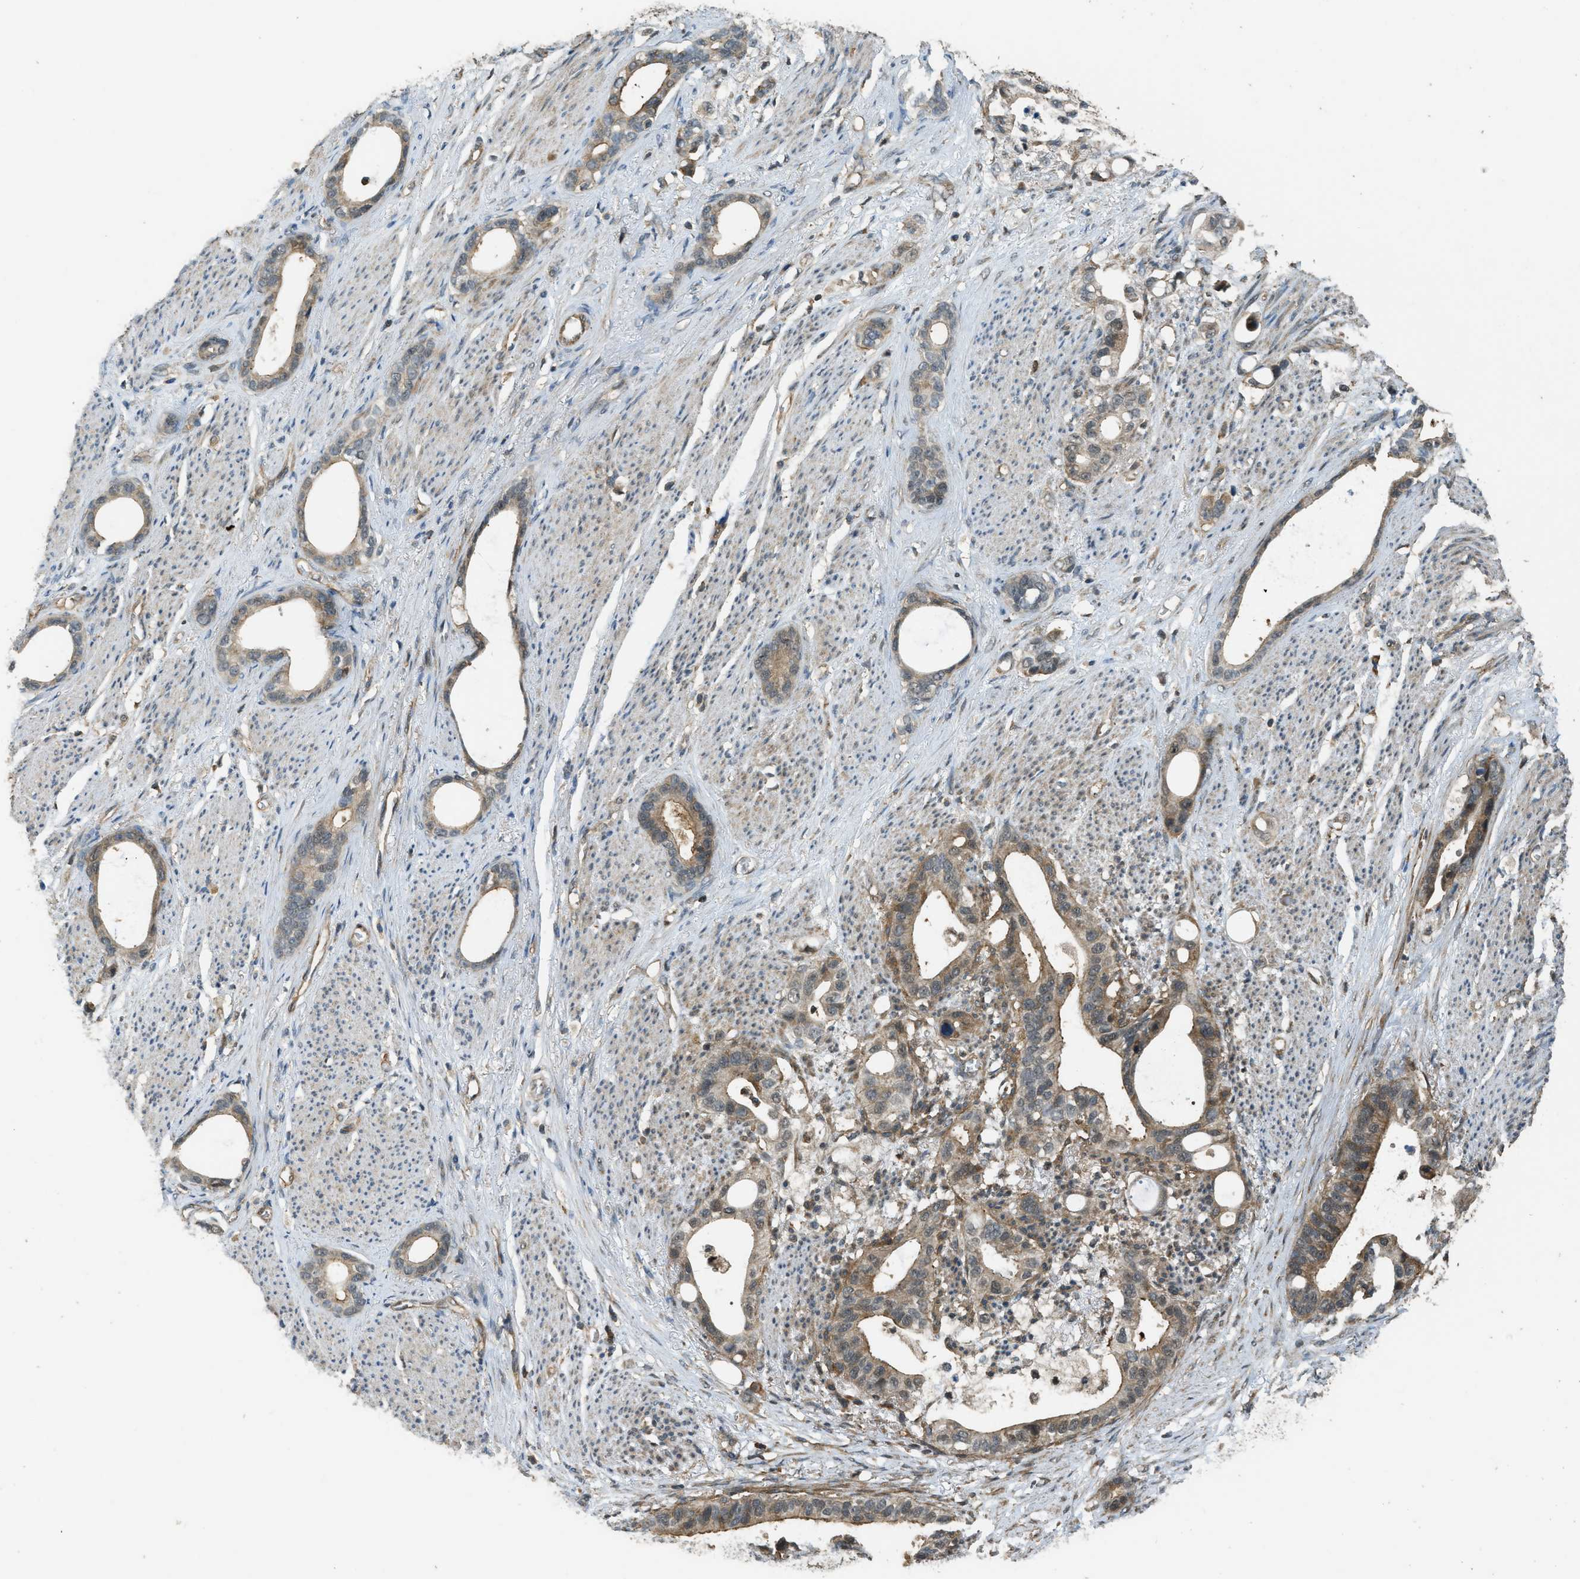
{"staining": {"intensity": "moderate", "quantity": ">75%", "location": "cytoplasmic/membranous"}, "tissue": "stomach cancer", "cell_type": "Tumor cells", "image_type": "cancer", "snomed": [{"axis": "morphology", "description": "Adenocarcinoma, NOS"}, {"axis": "topography", "description": "Stomach"}], "caption": "This is a photomicrograph of immunohistochemistry (IHC) staining of stomach adenocarcinoma, which shows moderate staining in the cytoplasmic/membranous of tumor cells.", "gene": "PPP6R3", "patient": {"sex": "female", "age": 75}}